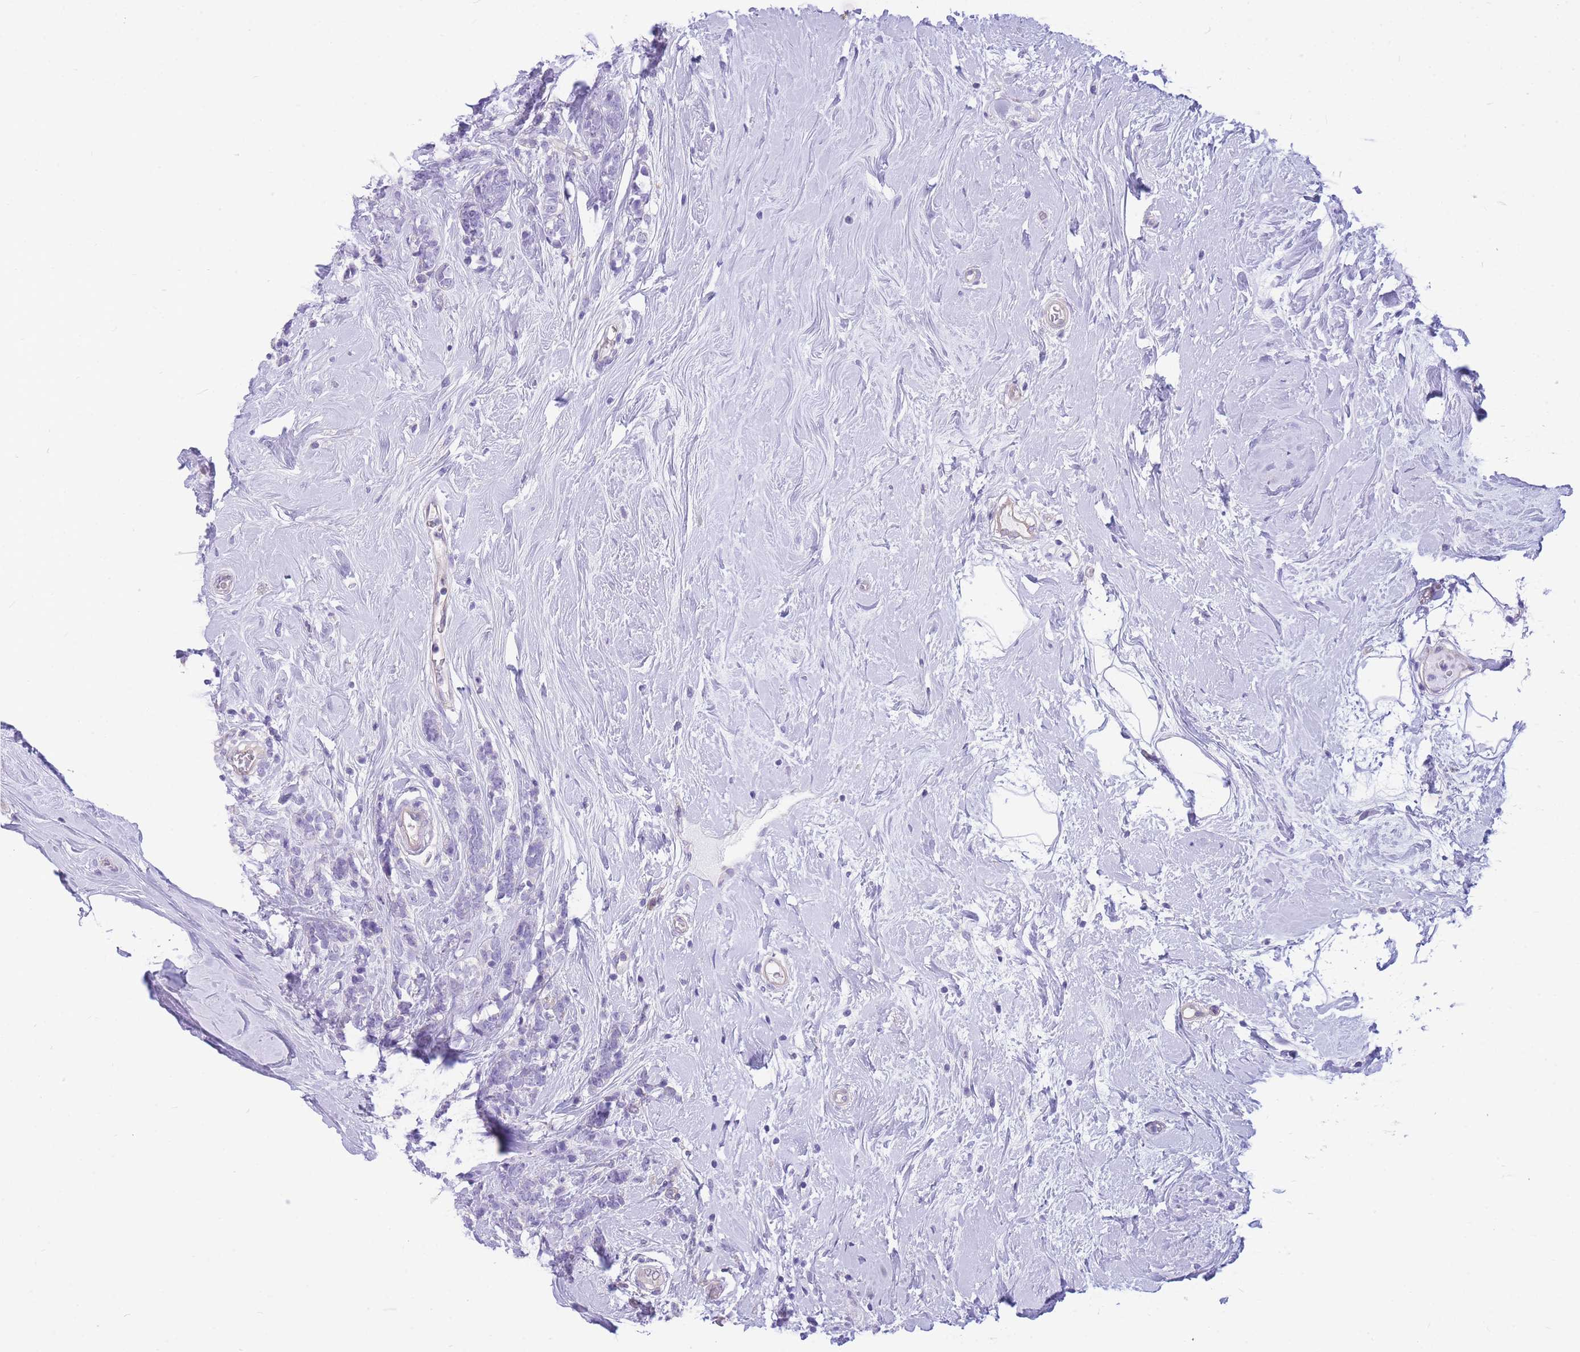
{"staining": {"intensity": "negative", "quantity": "none", "location": "none"}, "tissue": "breast cancer", "cell_type": "Tumor cells", "image_type": "cancer", "snomed": [{"axis": "morphology", "description": "Lobular carcinoma"}, {"axis": "topography", "description": "Breast"}], "caption": "A micrograph of breast cancer stained for a protein shows no brown staining in tumor cells.", "gene": "ZNF311", "patient": {"sex": "female", "age": 58}}